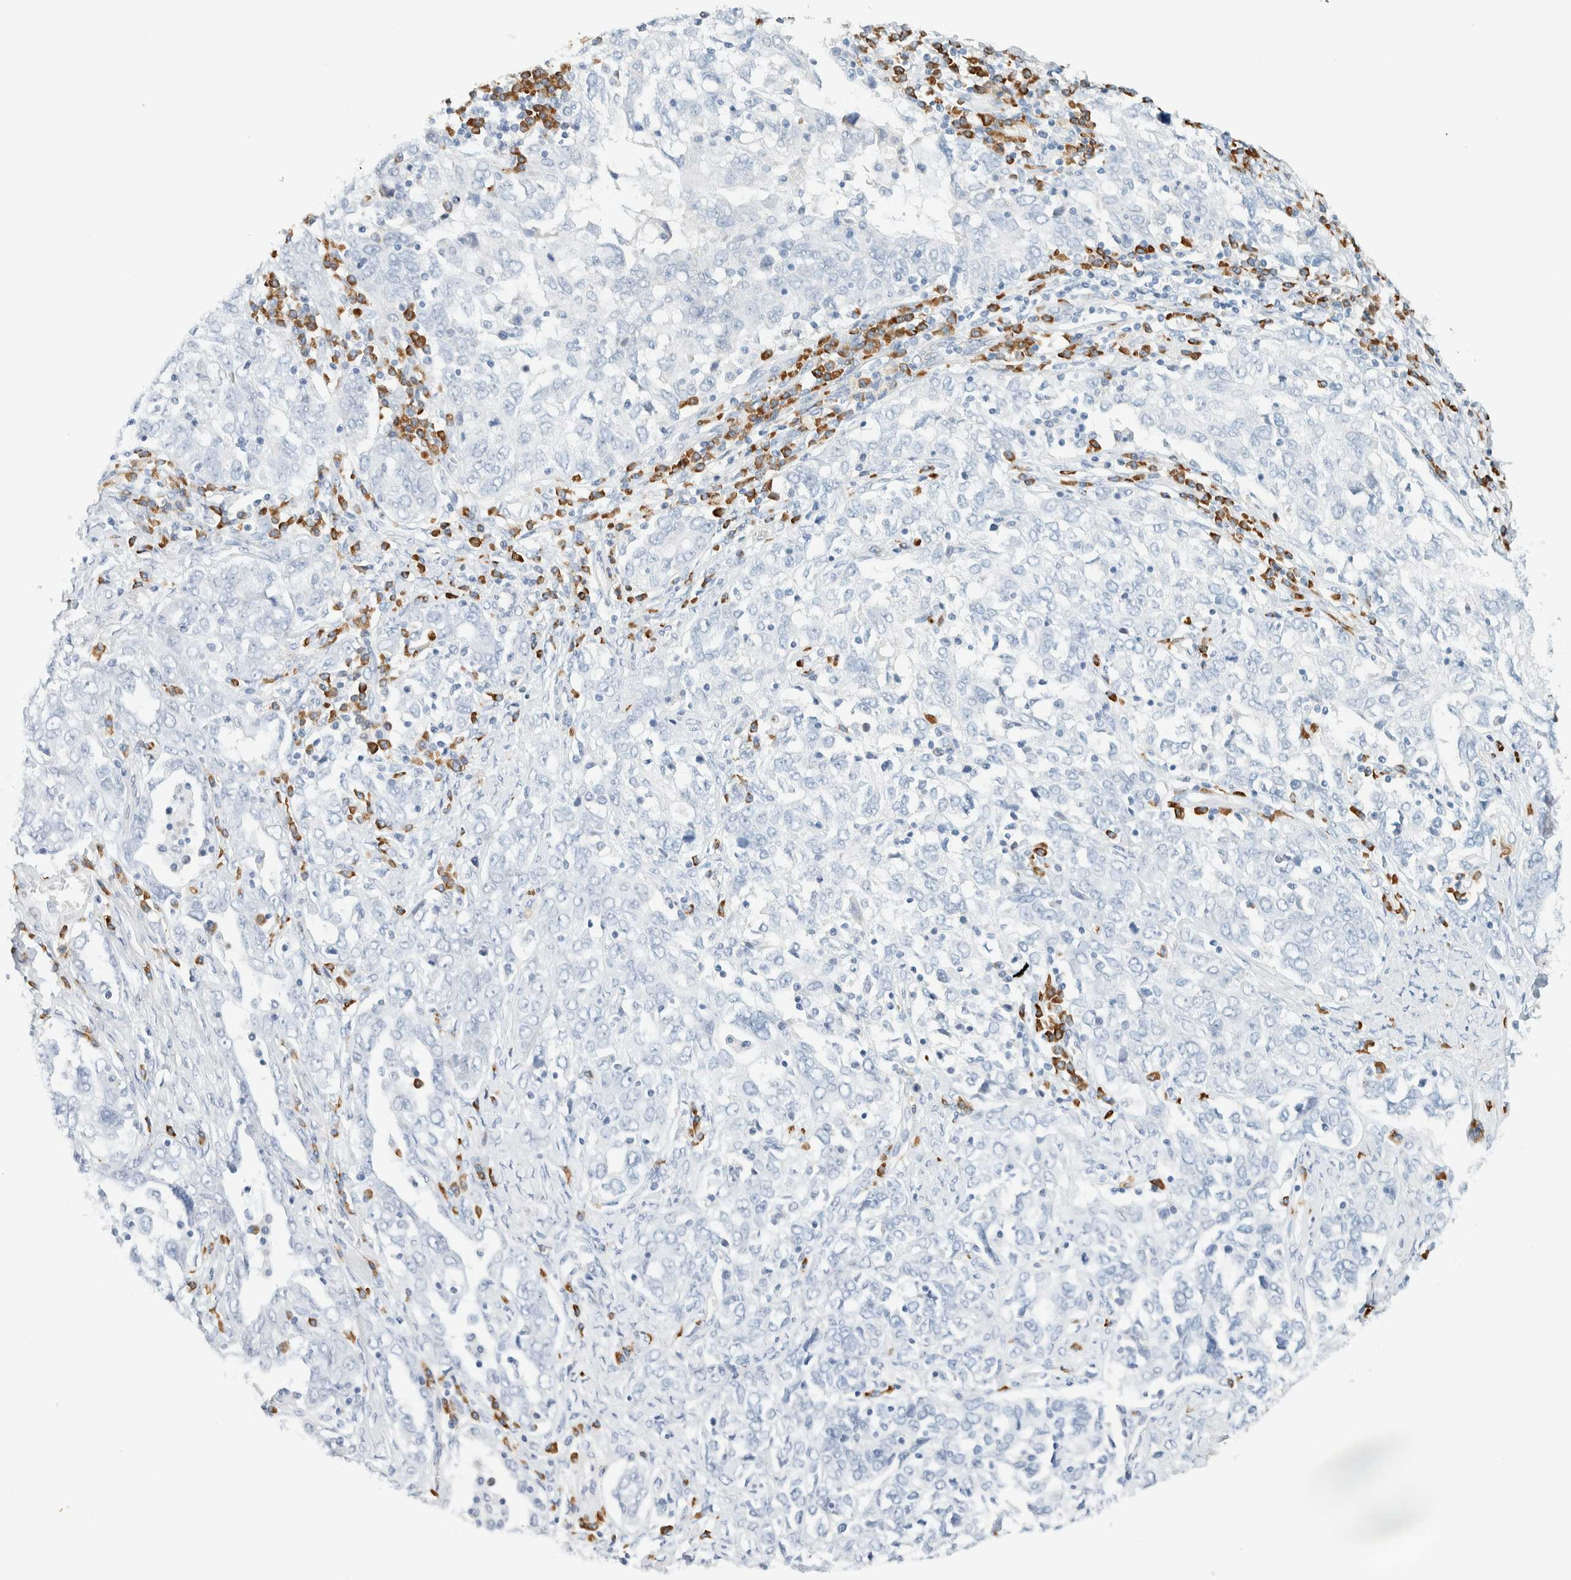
{"staining": {"intensity": "negative", "quantity": "none", "location": "none"}, "tissue": "ovarian cancer", "cell_type": "Tumor cells", "image_type": "cancer", "snomed": [{"axis": "morphology", "description": "Carcinoma, endometroid"}, {"axis": "topography", "description": "Ovary"}], "caption": "DAB (3,3'-diaminobenzidine) immunohistochemical staining of human endometroid carcinoma (ovarian) displays no significant staining in tumor cells.", "gene": "ARHGAP27", "patient": {"sex": "female", "age": 62}}